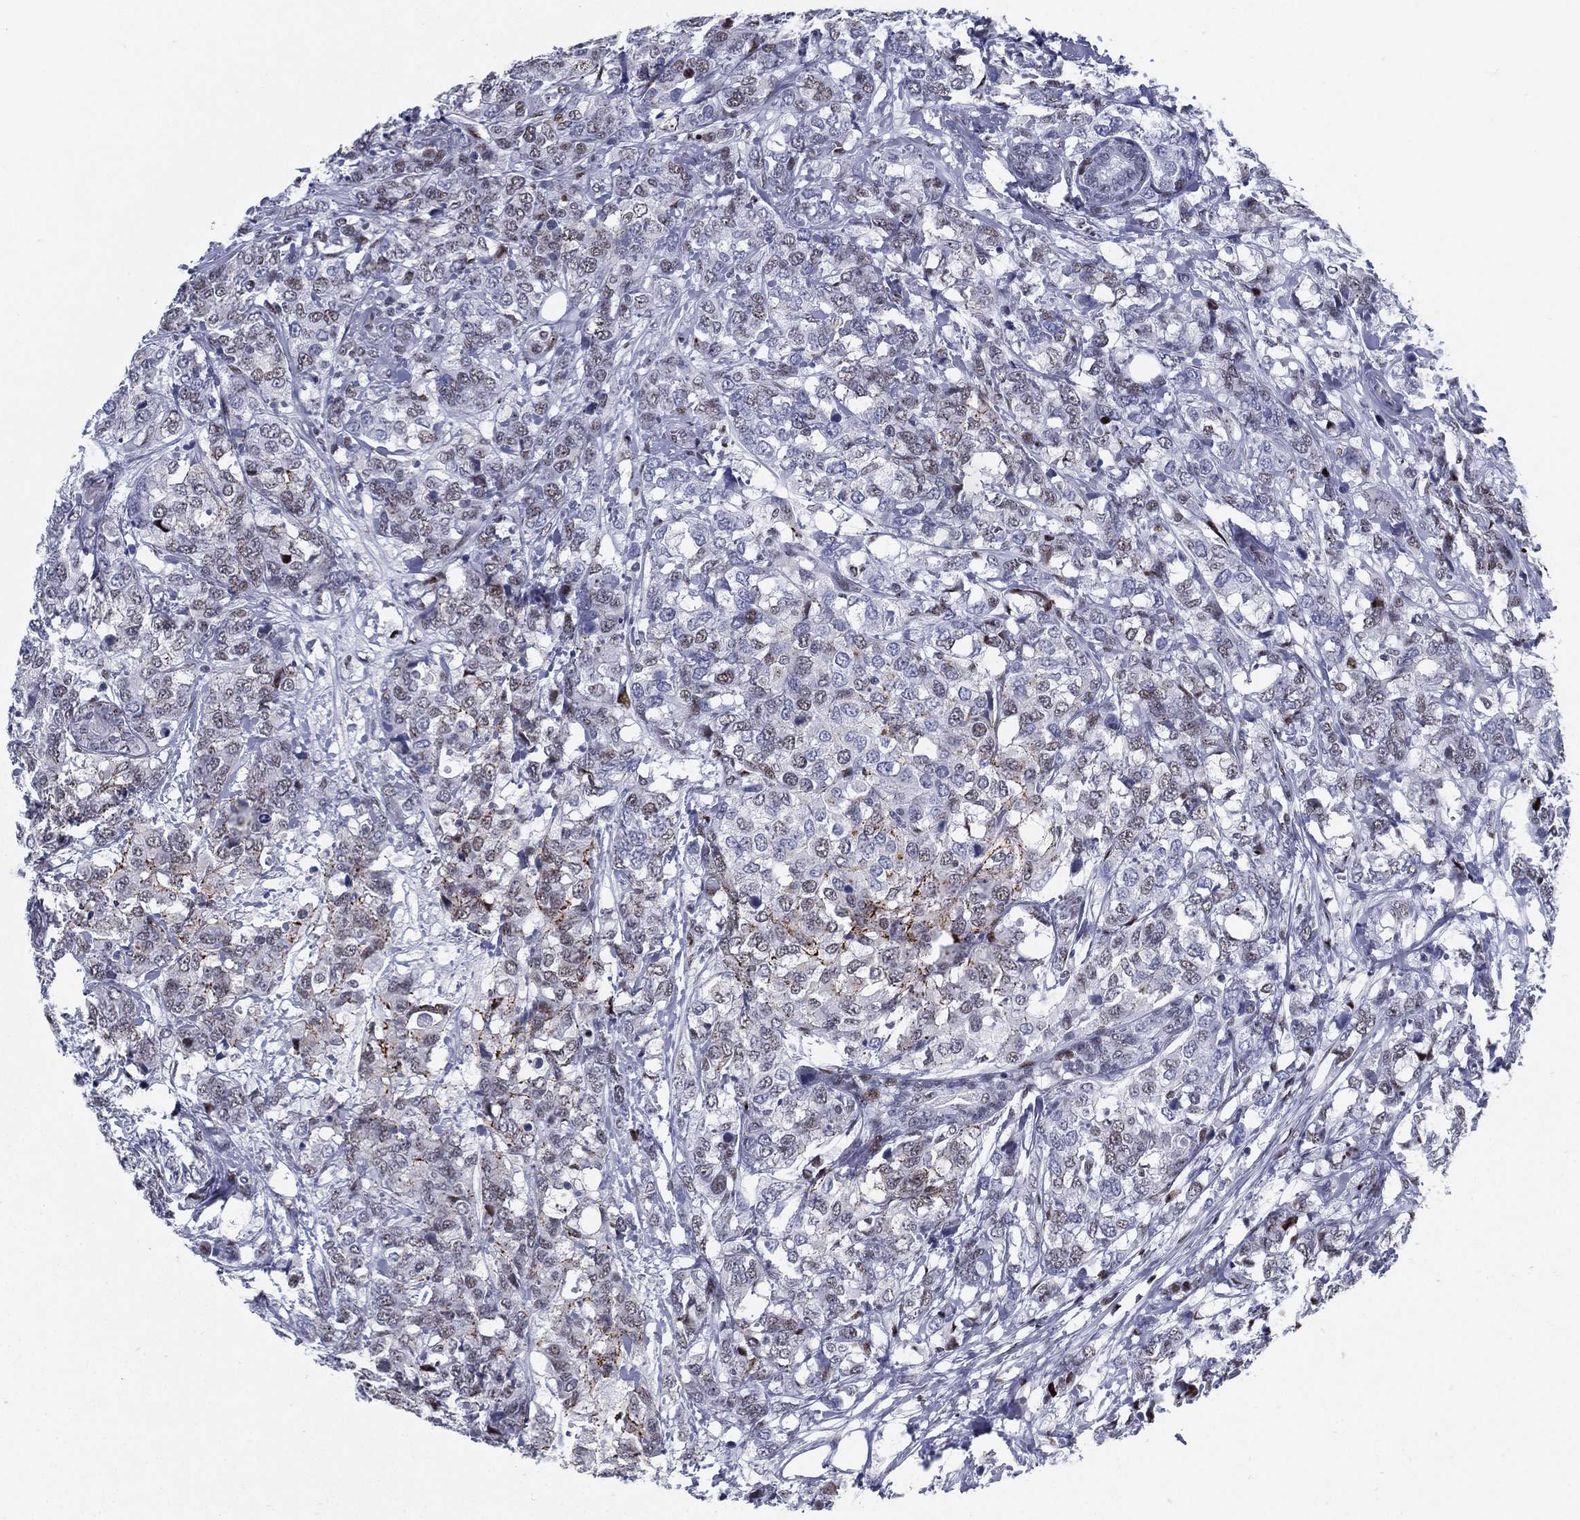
{"staining": {"intensity": "strong", "quantity": "<25%", "location": "nuclear"}, "tissue": "breast cancer", "cell_type": "Tumor cells", "image_type": "cancer", "snomed": [{"axis": "morphology", "description": "Lobular carcinoma"}, {"axis": "topography", "description": "Breast"}], "caption": "Immunohistochemistry (DAB) staining of human breast cancer displays strong nuclear protein expression in approximately <25% of tumor cells.", "gene": "CYB561D2", "patient": {"sex": "female", "age": 59}}